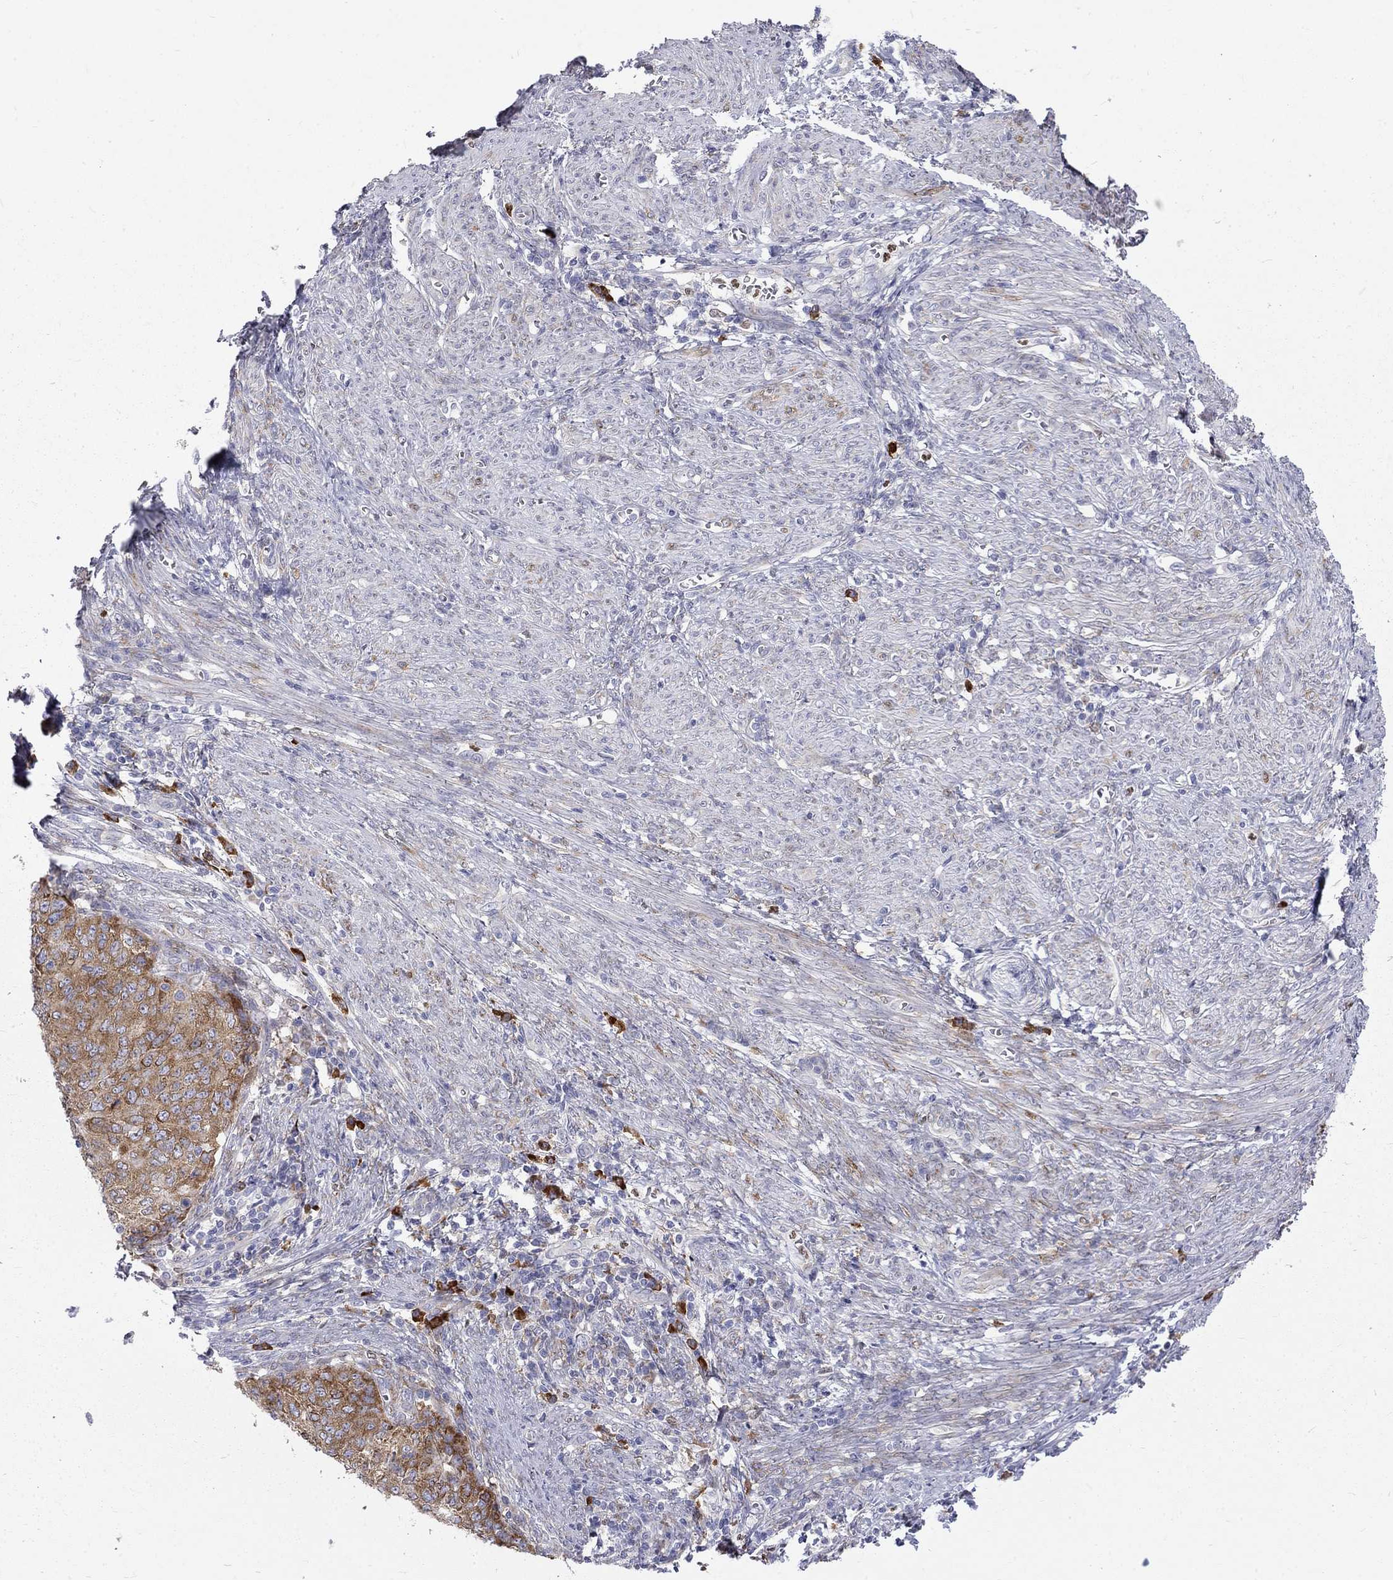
{"staining": {"intensity": "moderate", "quantity": ">75%", "location": "cytoplasmic/membranous"}, "tissue": "endometrial cancer", "cell_type": "Tumor cells", "image_type": "cancer", "snomed": [{"axis": "morphology", "description": "Adenocarcinoma, NOS"}, {"axis": "topography", "description": "Endometrium"}], "caption": "Brown immunohistochemical staining in human endometrial adenocarcinoma exhibits moderate cytoplasmic/membranous staining in about >75% of tumor cells.", "gene": "PABPC4", "patient": {"sex": "female", "age": 82}}